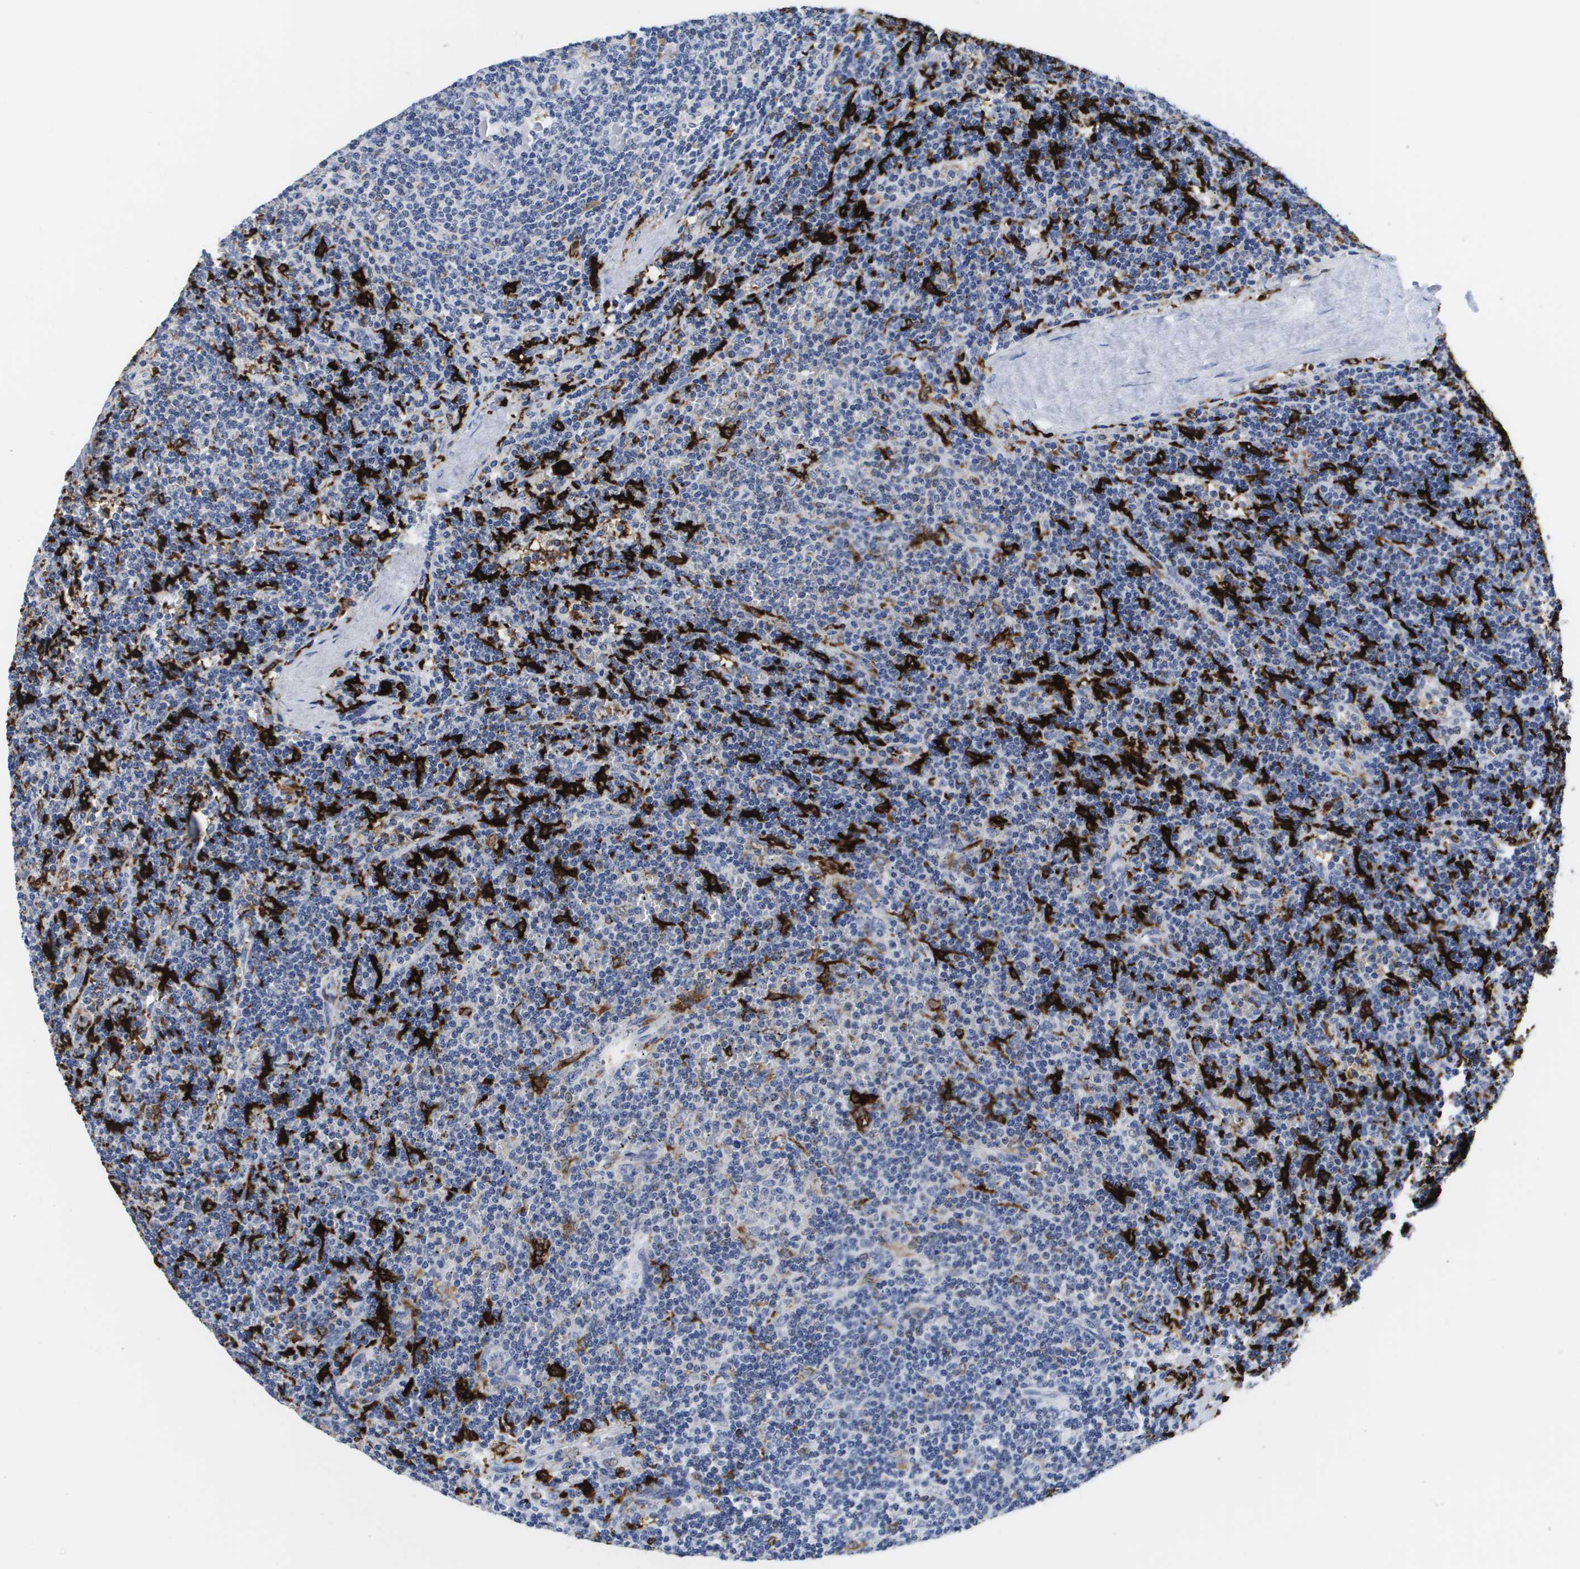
{"staining": {"intensity": "negative", "quantity": "none", "location": "none"}, "tissue": "lymphoma", "cell_type": "Tumor cells", "image_type": "cancer", "snomed": [{"axis": "morphology", "description": "Malignant lymphoma, non-Hodgkin's type, Low grade"}, {"axis": "topography", "description": "Spleen"}], "caption": "Immunohistochemistry (IHC) of human low-grade malignant lymphoma, non-Hodgkin's type exhibits no positivity in tumor cells.", "gene": "HMOX1", "patient": {"sex": "female", "age": 50}}